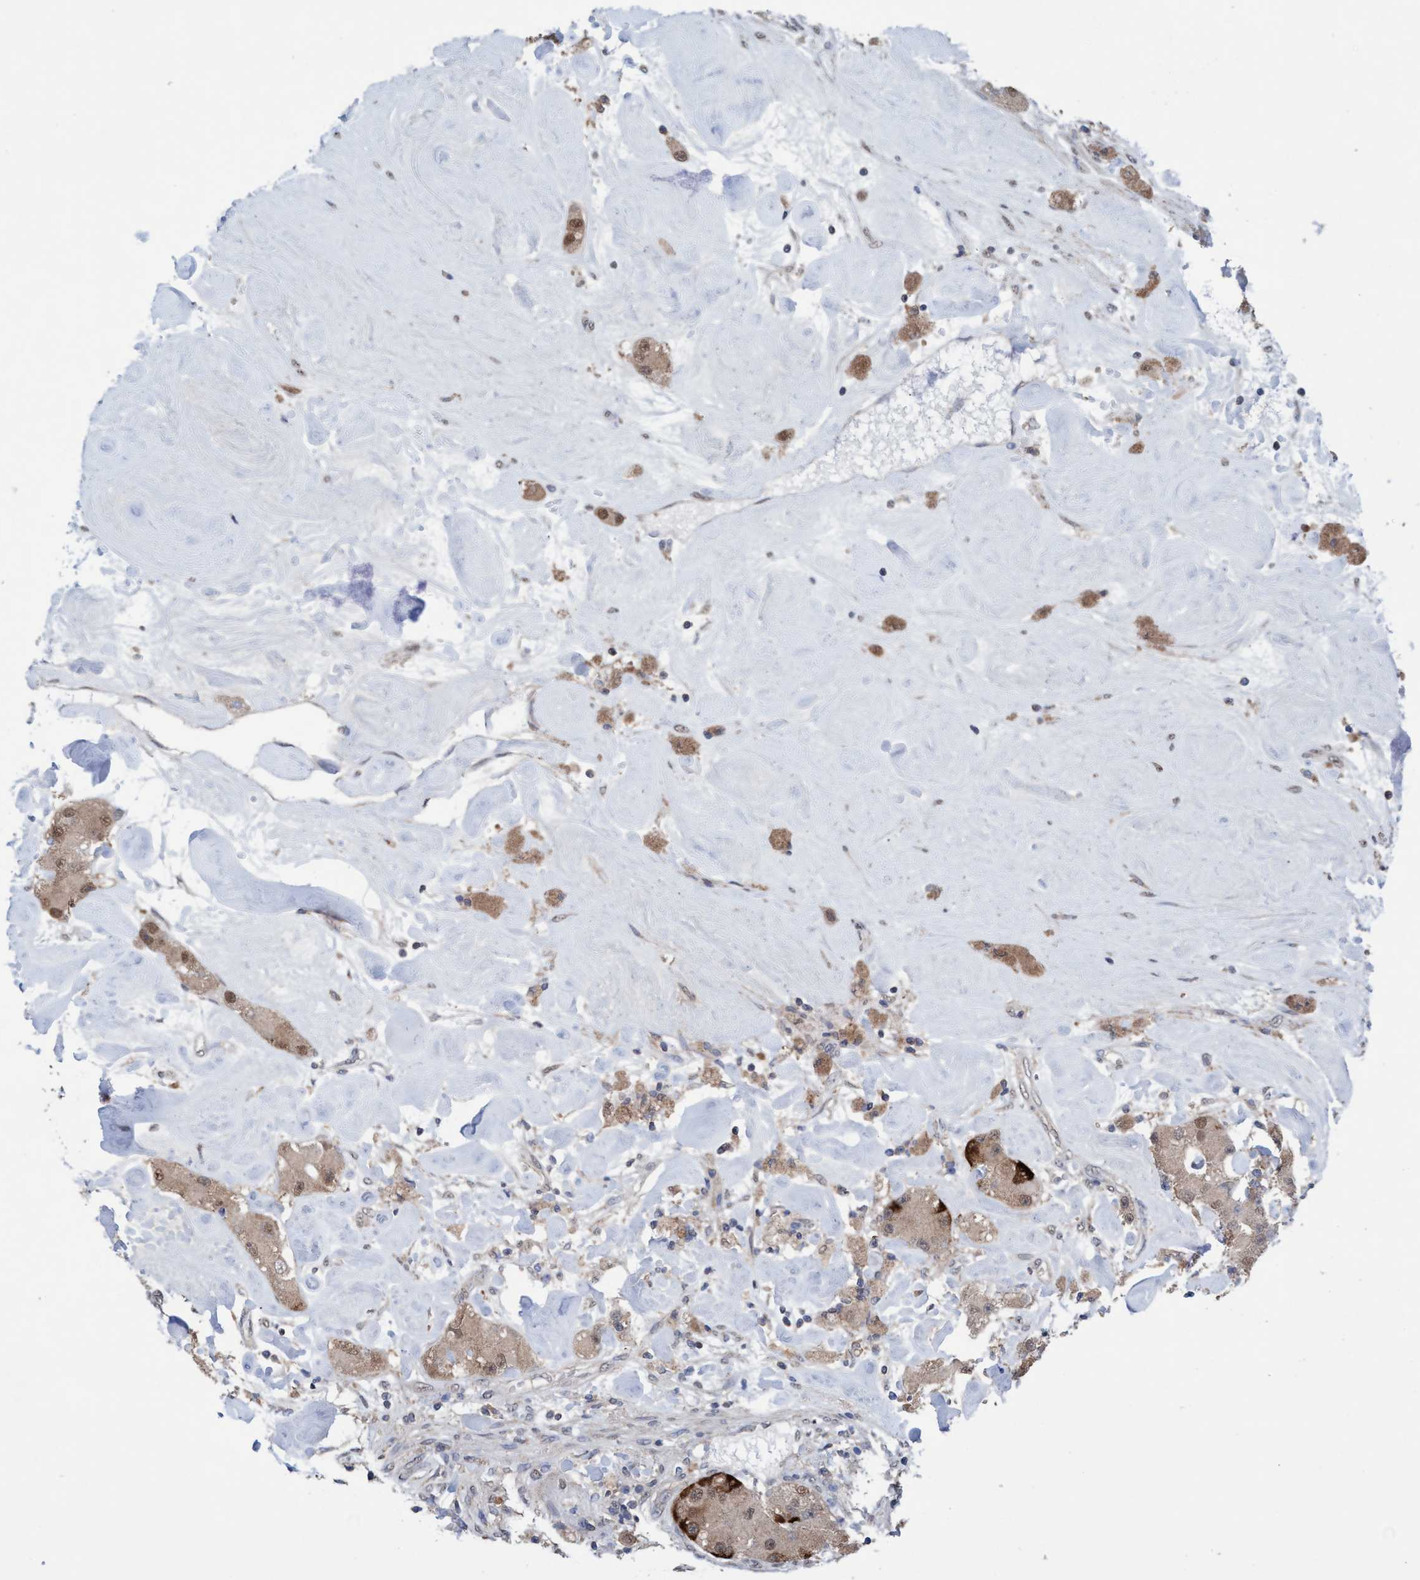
{"staining": {"intensity": "moderate", "quantity": "<25%", "location": "cytoplasmic/membranous"}, "tissue": "carcinoid", "cell_type": "Tumor cells", "image_type": "cancer", "snomed": [{"axis": "morphology", "description": "Carcinoid, malignant, NOS"}, {"axis": "topography", "description": "Pancreas"}], "caption": "A brown stain labels moderate cytoplasmic/membranous expression of a protein in carcinoid tumor cells.", "gene": "GLOD4", "patient": {"sex": "male", "age": 41}}